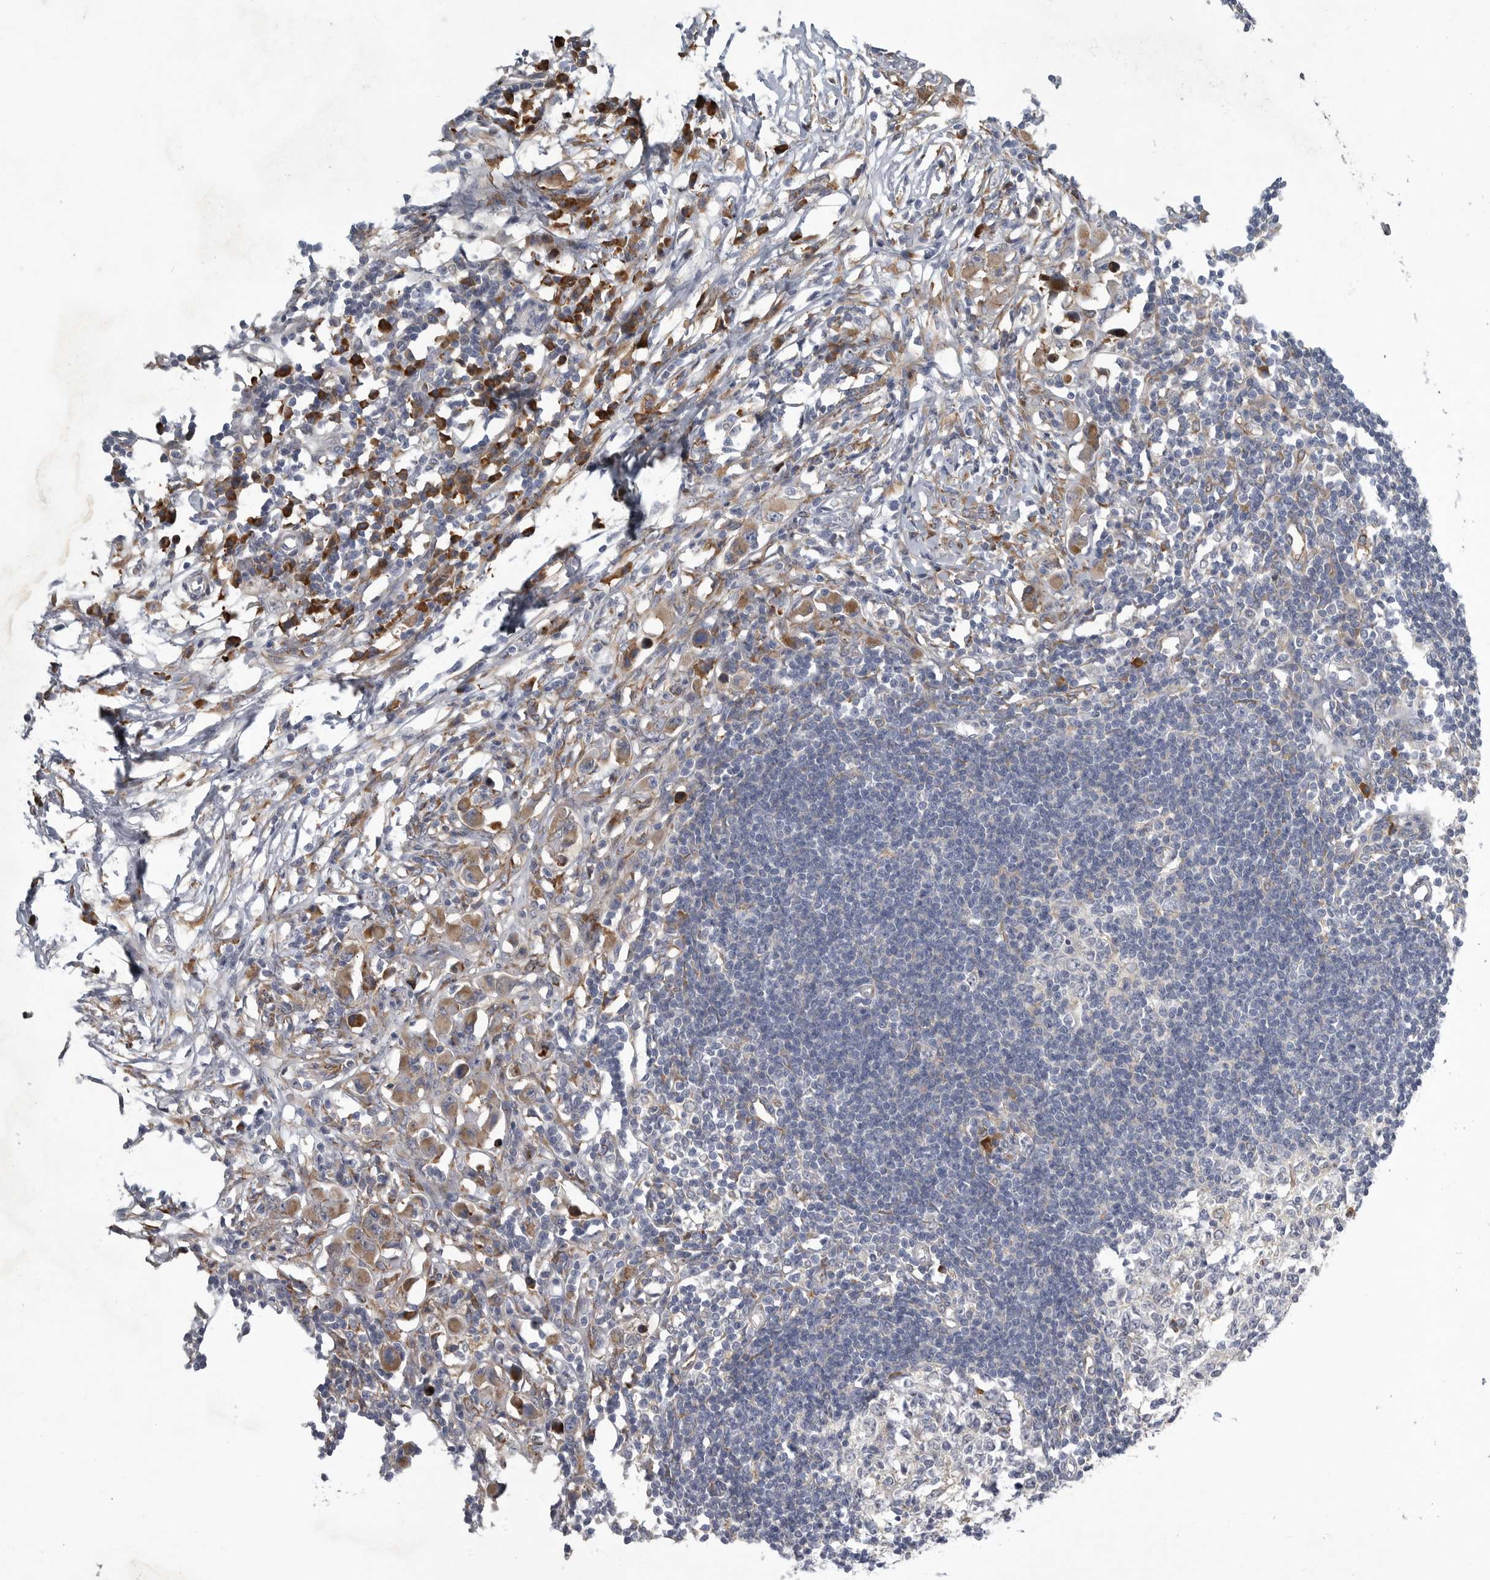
{"staining": {"intensity": "negative", "quantity": "none", "location": "none"}, "tissue": "lymph node", "cell_type": "Germinal center cells", "image_type": "normal", "snomed": [{"axis": "morphology", "description": "Normal tissue, NOS"}, {"axis": "morphology", "description": "Malignant melanoma, Metastatic site"}, {"axis": "topography", "description": "Lymph node"}], "caption": "Lymph node was stained to show a protein in brown. There is no significant positivity in germinal center cells. Brightfield microscopy of immunohistochemistry (IHC) stained with DAB (3,3'-diaminobenzidine) (brown) and hematoxylin (blue), captured at high magnification.", "gene": "MINPP1", "patient": {"sex": "male", "age": 41}}